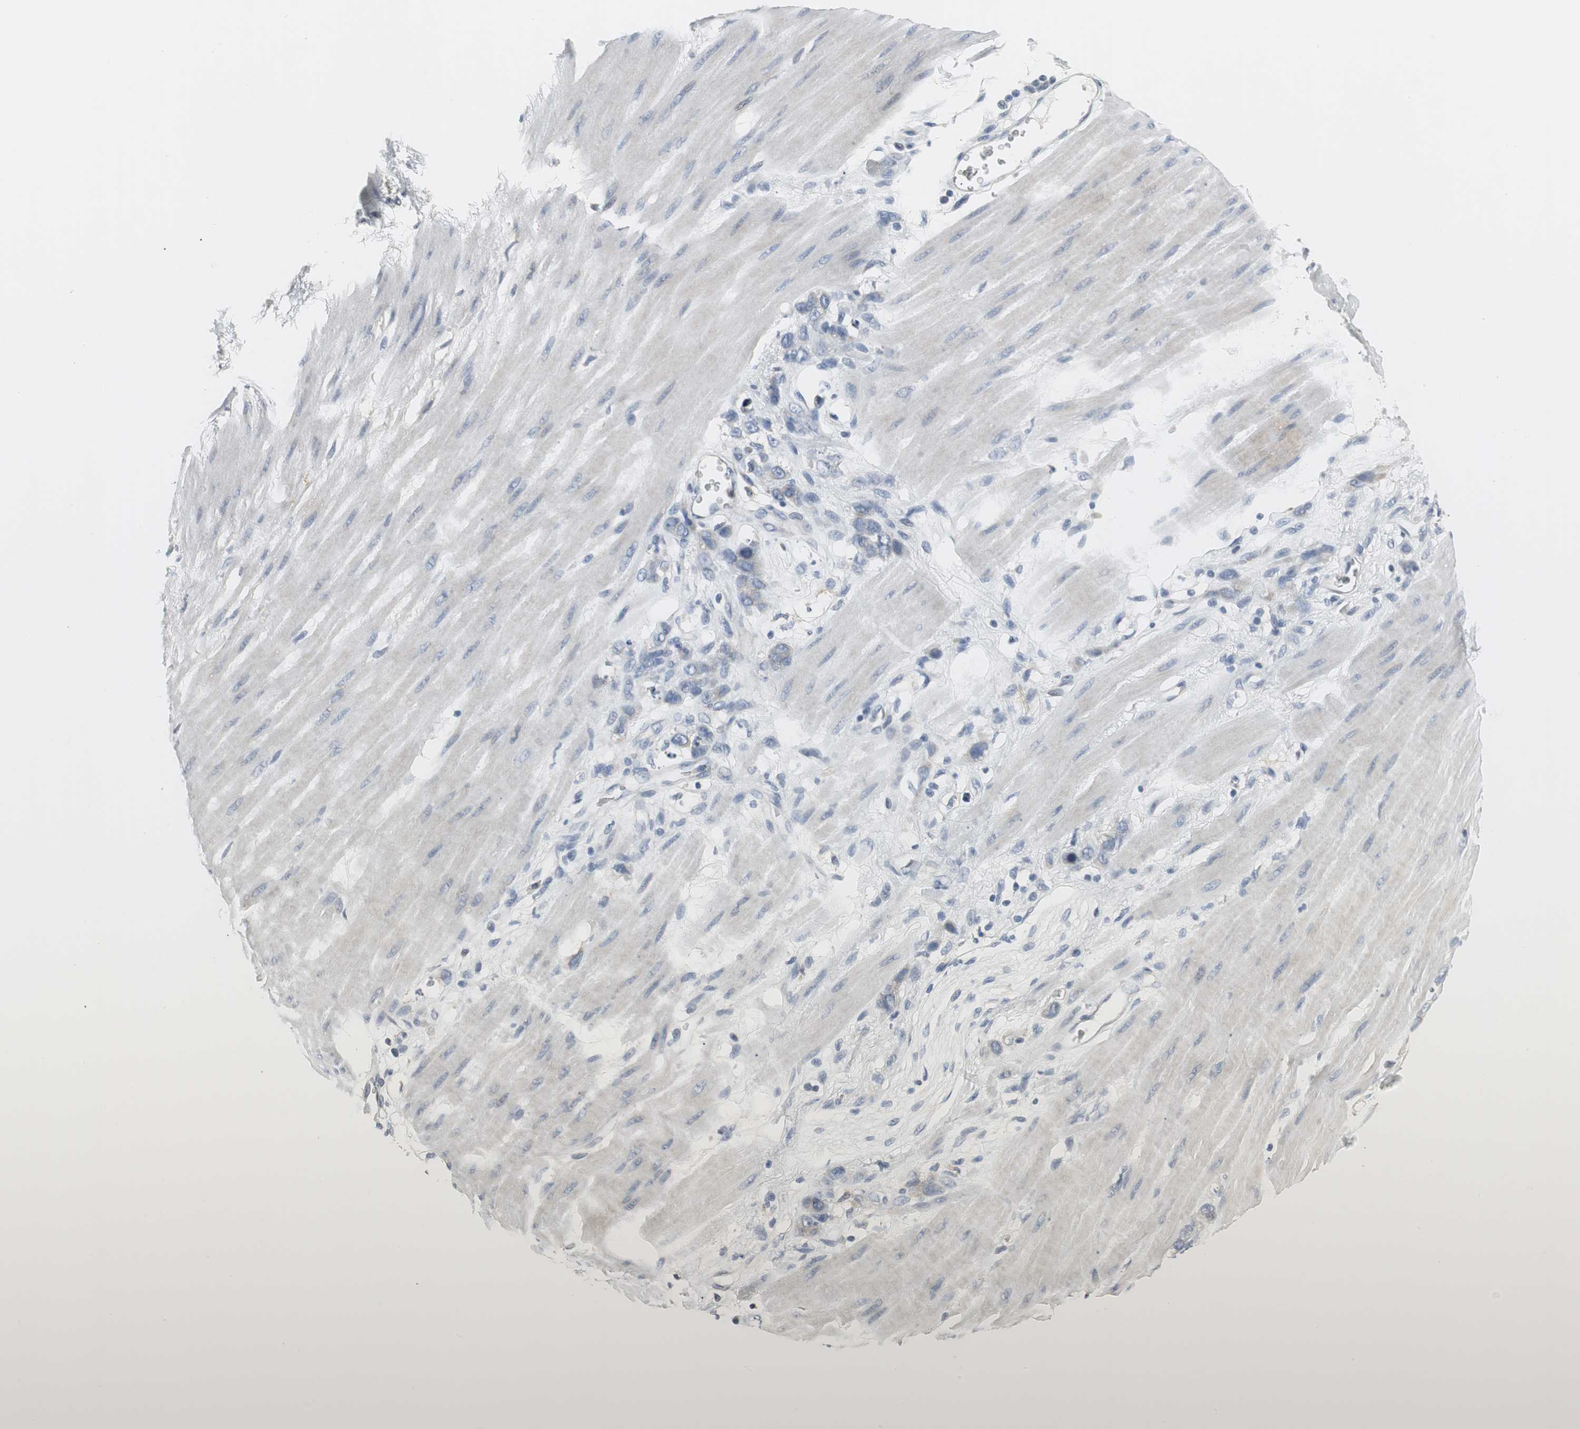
{"staining": {"intensity": "negative", "quantity": "none", "location": "none"}, "tissue": "stomach cancer", "cell_type": "Tumor cells", "image_type": "cancer", "snomed": [{"axis": "morphology", "description": "Adenocarcinoma, NOS"}, {"axis": "topography", "description": "Stomach"}], "caption": "The micrograph displays no significant expression in tumor cells of stomach adenocarcinoma.", "gene": "SLC2A5", "patient": {"sex": "male", "age": 82}}